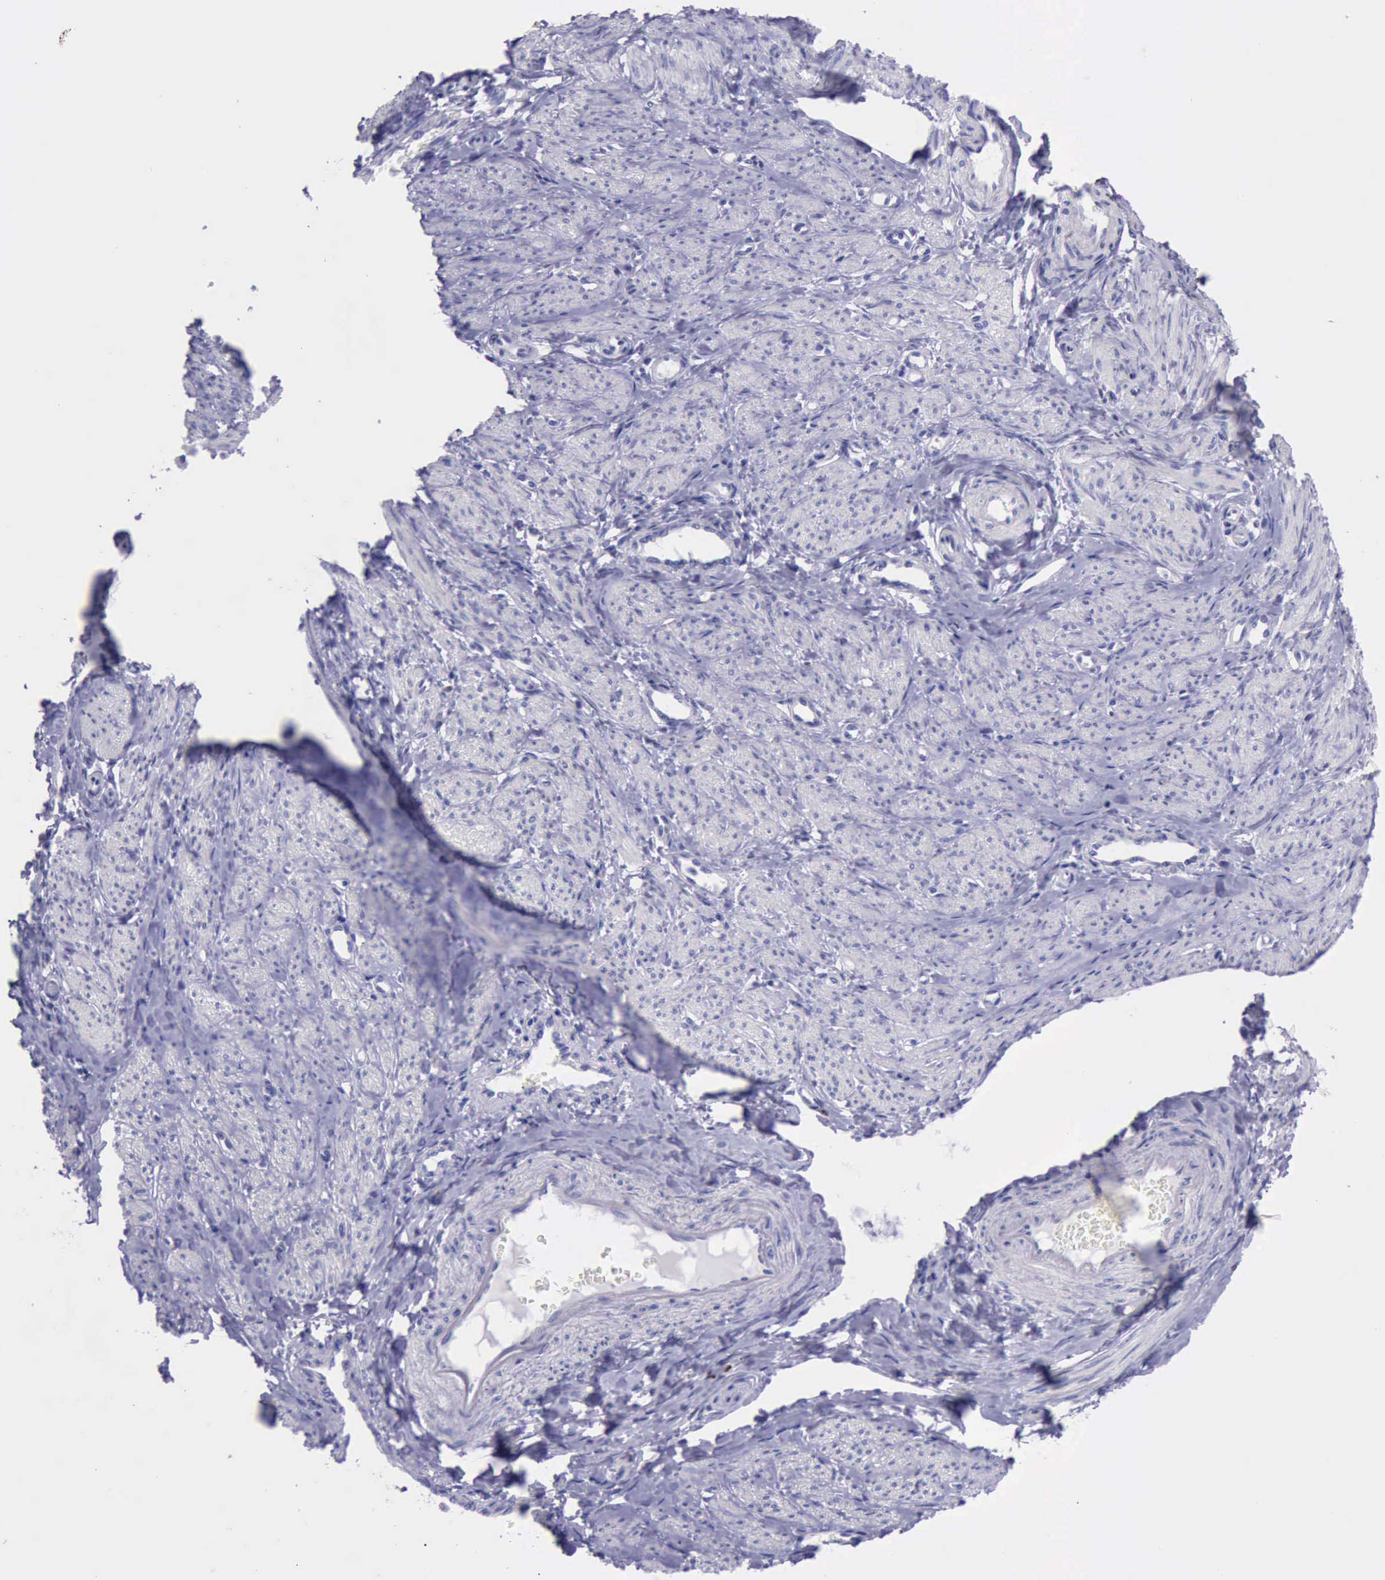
{"staining": {"intensity": "negative", "quantity": "none", "location": "none"}, "tissue": "smooth muscle", "cell_type": "Smooth muscle cells", "image_type": "normal", "snomed": [{"axis": "morphology", "description": "Normal tissue, NOS"}, {"axis": "topography", "description": "Smooth muscle"}, {"axis": "topography", "description": "Uterus"}], "caption": "A photomicrograph of human smooth muscle is negative for staining in smooth muscle cells. Nuclei are stained in blue.", "gene": "GLA", "patient": {"sex": "female", "age": 39}}